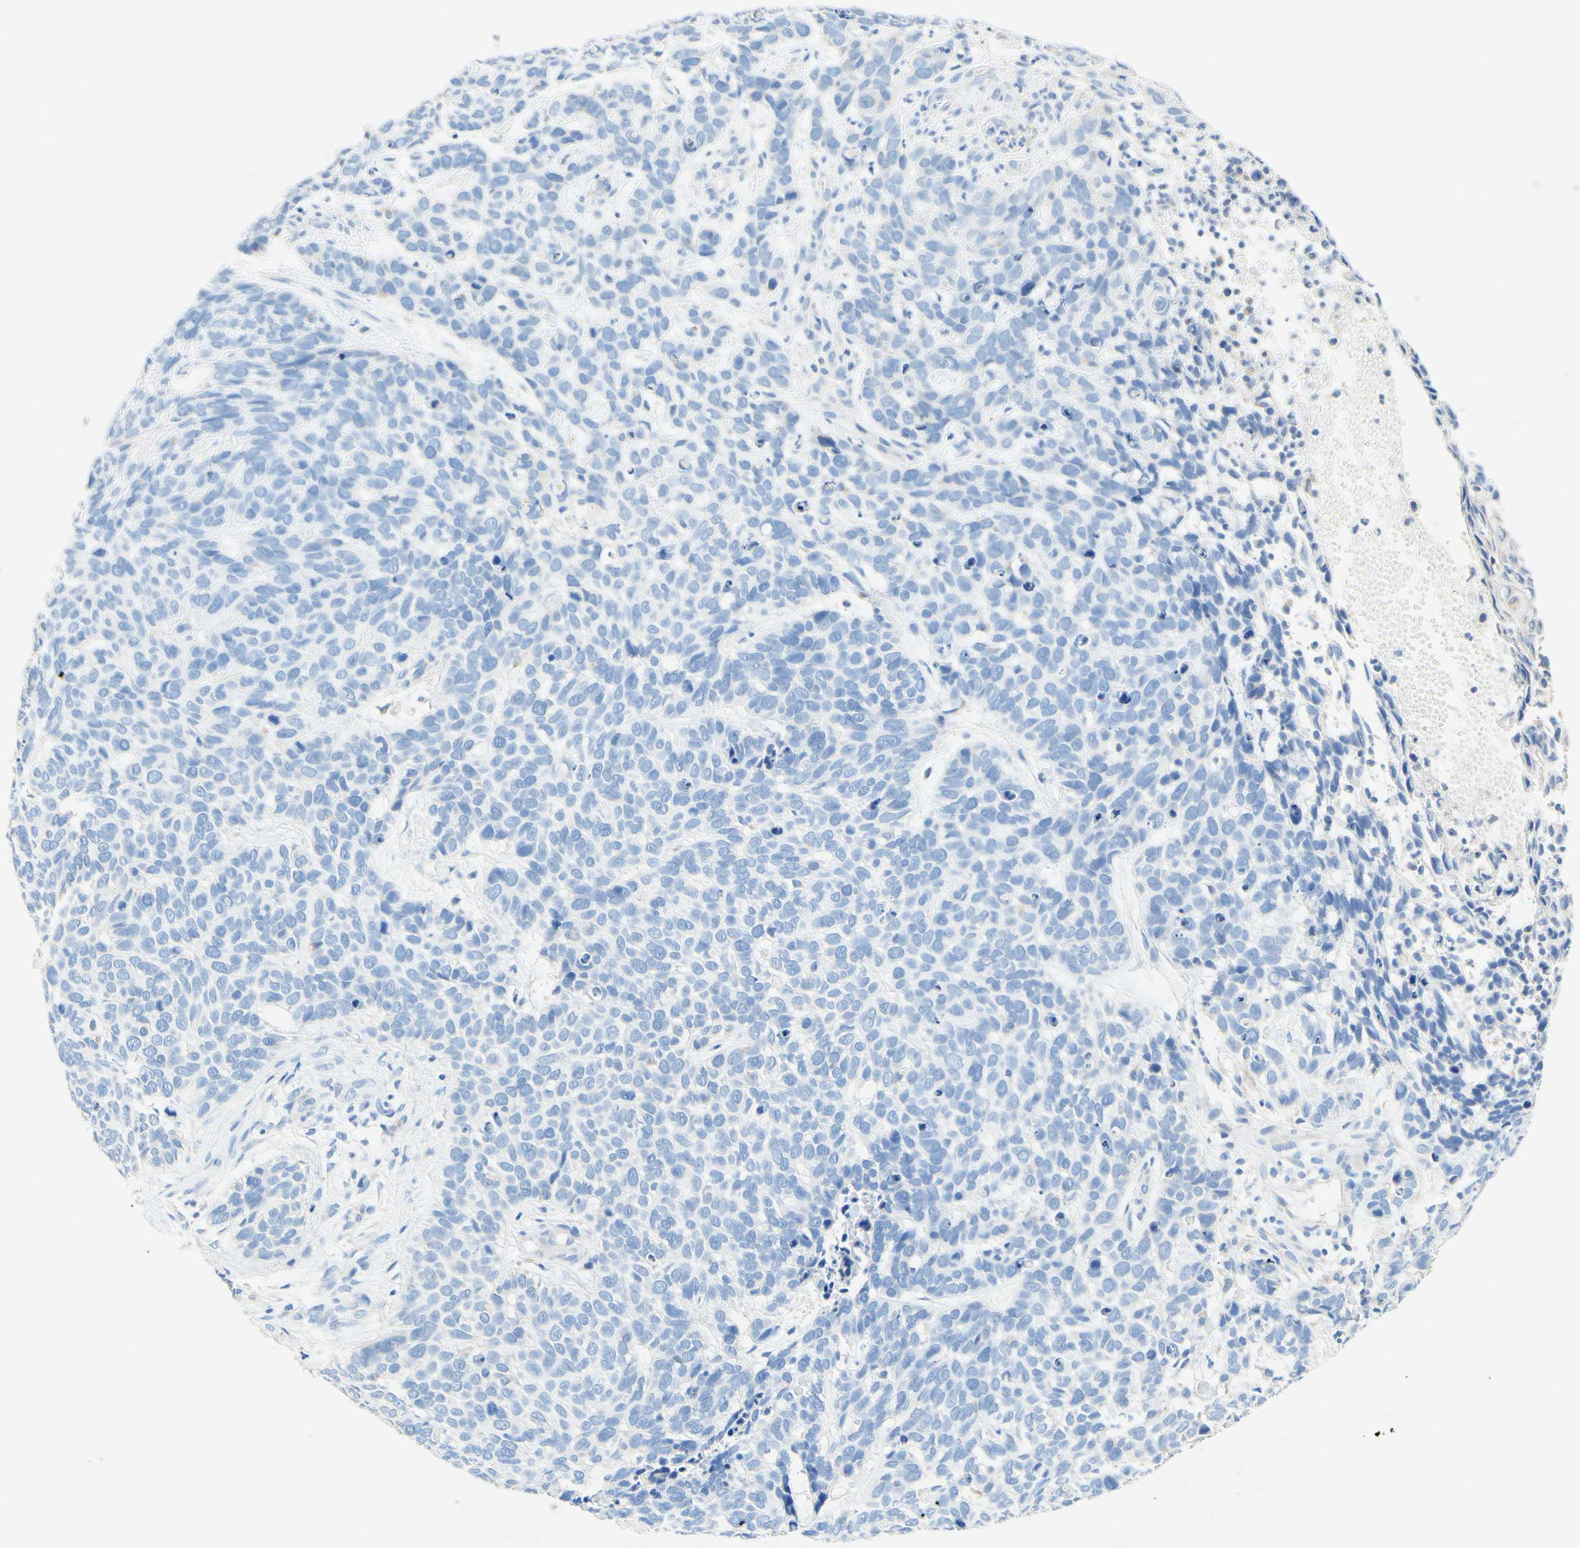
{"staining": {"intensity": "negative", "quantity": "none", "location": "none"}, "tissue": "skin cancer", "cell_type": "Tumor cells", "image_type": "cancer", "snomed": [{"axis": "morphology", "description": "Basal cell carcinoma"}, {"axis": "topography", "description": "Skin"}], "caption": "An image of skin basal cell carcinoma stained for a protein demonstrates no brown staining in tumor cells. Nuclei are stained in blue.", "gene": "SLC46A1", "patient": {"sex": "male", "age": 87}}